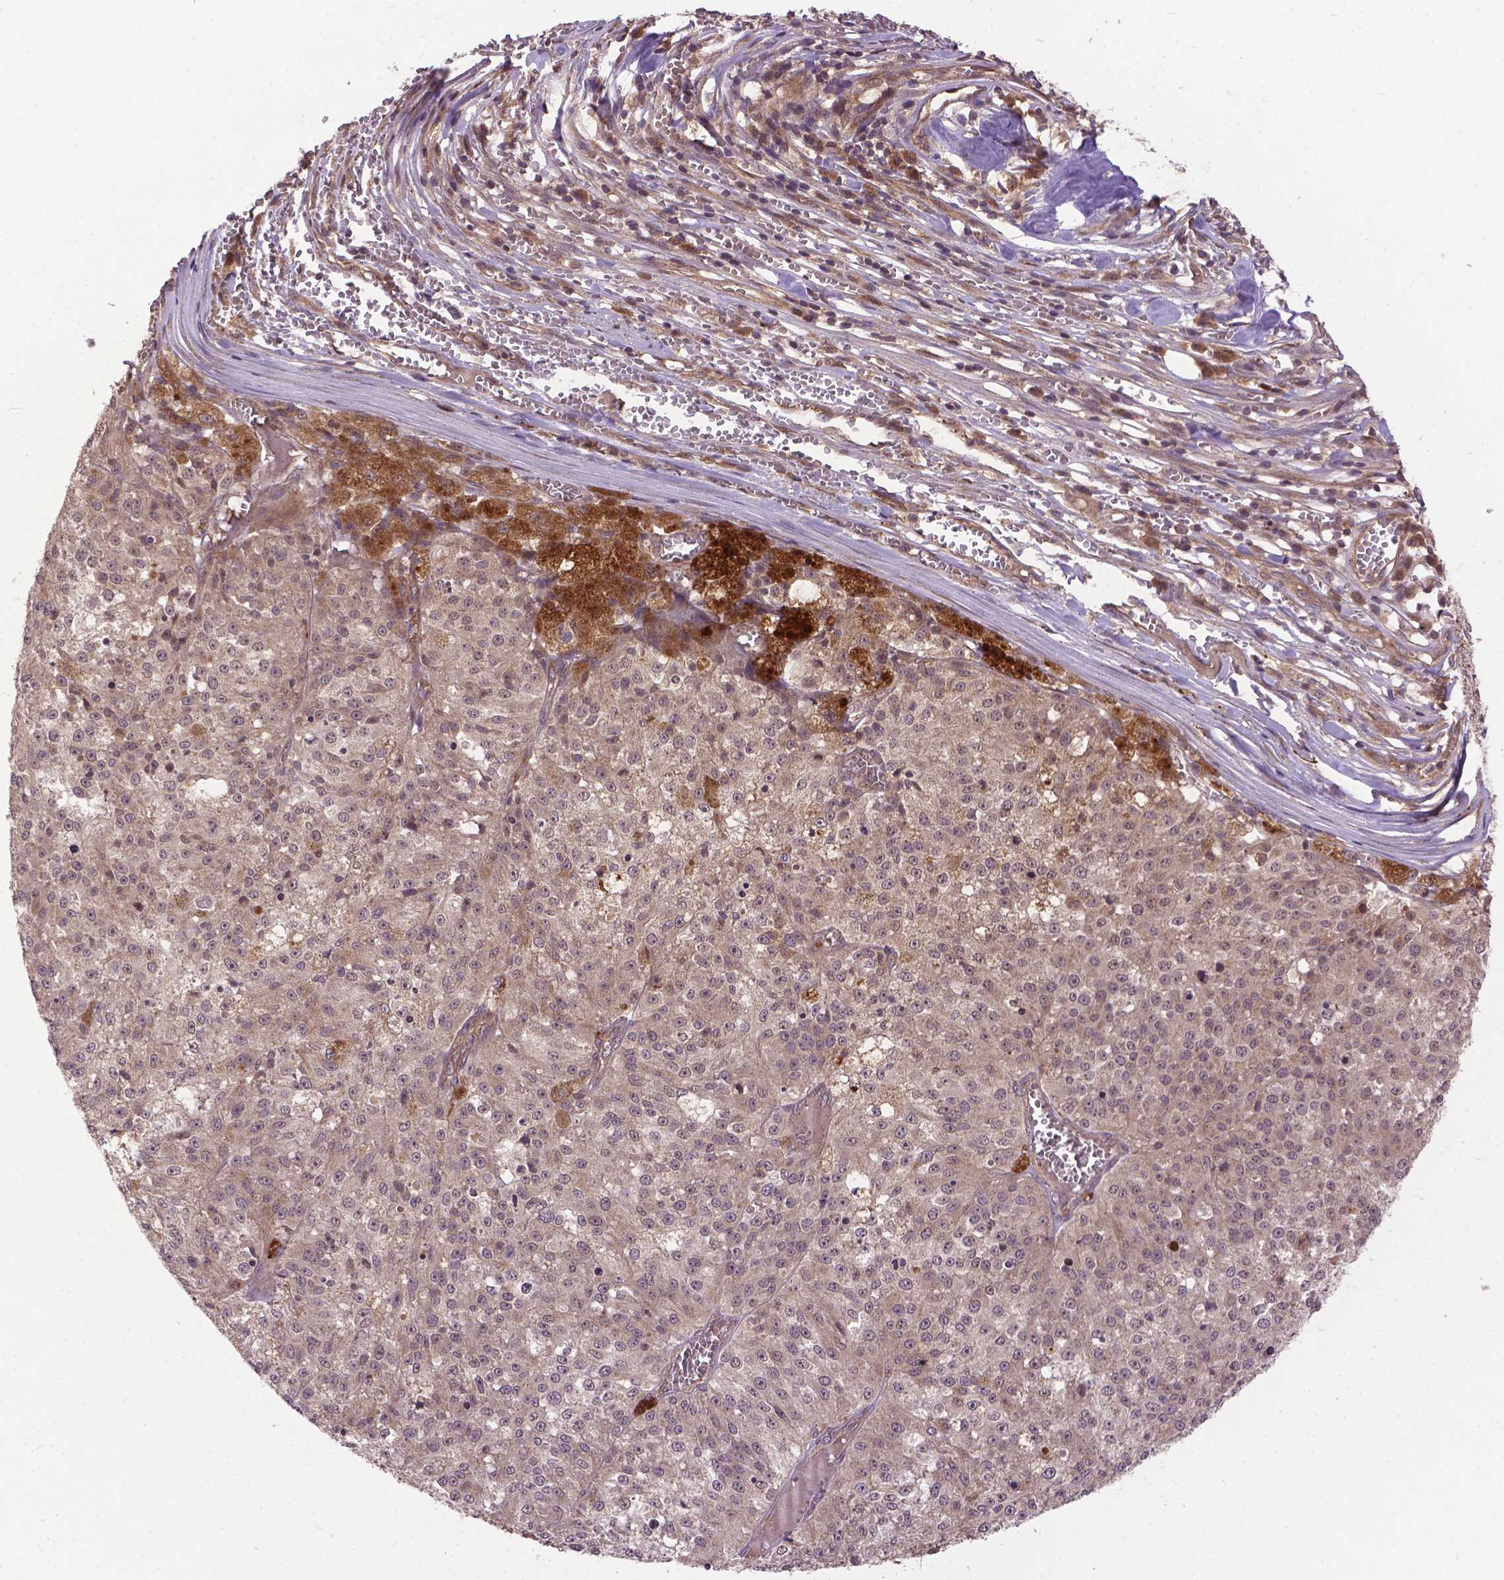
{"staining": {"intensity": "weak", "quantity": ">75%", "location": "cytoplasmic/membranous"}, "tissue": "melanoma", "cell_type": "Tumor cells", "image_type": "cancer", "snomed": [{"axis": "morphology", "description": "Malignant melanoma, Metastatic site"}, {"axis": "topography", "description": "Lymph node"}], "caption": "Malignant melanoma (metastatic site) stained with DAB (3,3'-diaminobenzidine) IHC exhibits low levels of weak cytoplasmic/membranous expression in about >75% of tumor cells.", "gene": "ZNF616", "patient": {"sex": "female", "age": 64}}